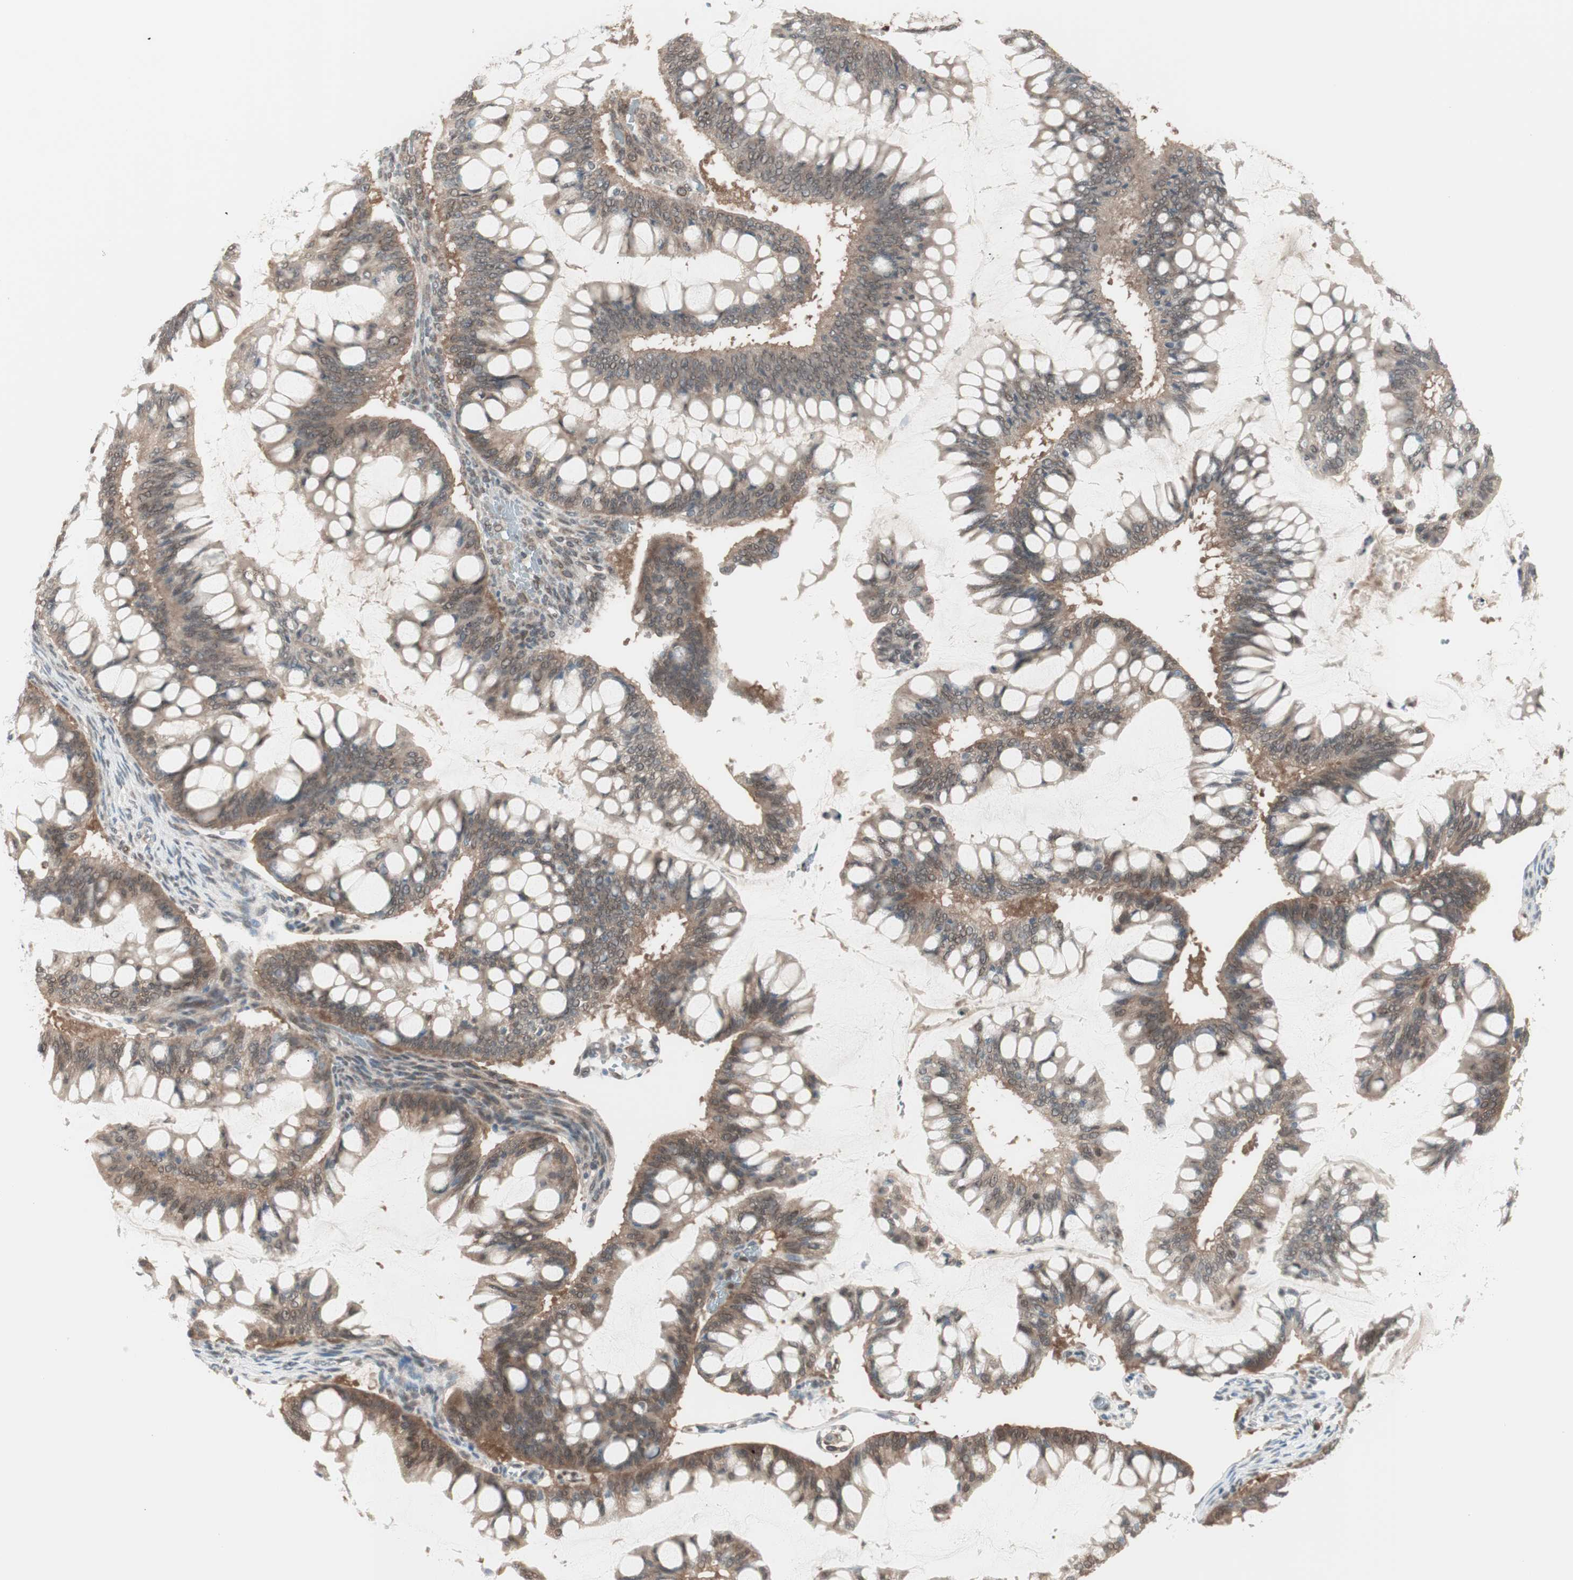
{"staining": {"intensity": "weak", "quantity": ">75%", "location": "cytoplasmic/membranous"}, "tissue": "ovarian cancer", "cell_type": "Tumor cells", "image_type": "cancer", "snomed": [{"axis": "morphology", "description": "Cystadenocarcinoma, mucinous, NOS"}, {"axis": "topography", "description": "Ovary"}], "caption": "Ovarian mucinous cystadenocarcinoma stained with IHC demonstrates weak cytoplasmic/membranous staining in approximately >75% of tumor cells.", "gene": "UBE2I", "patient": {"sex": "female", "age": 73}}